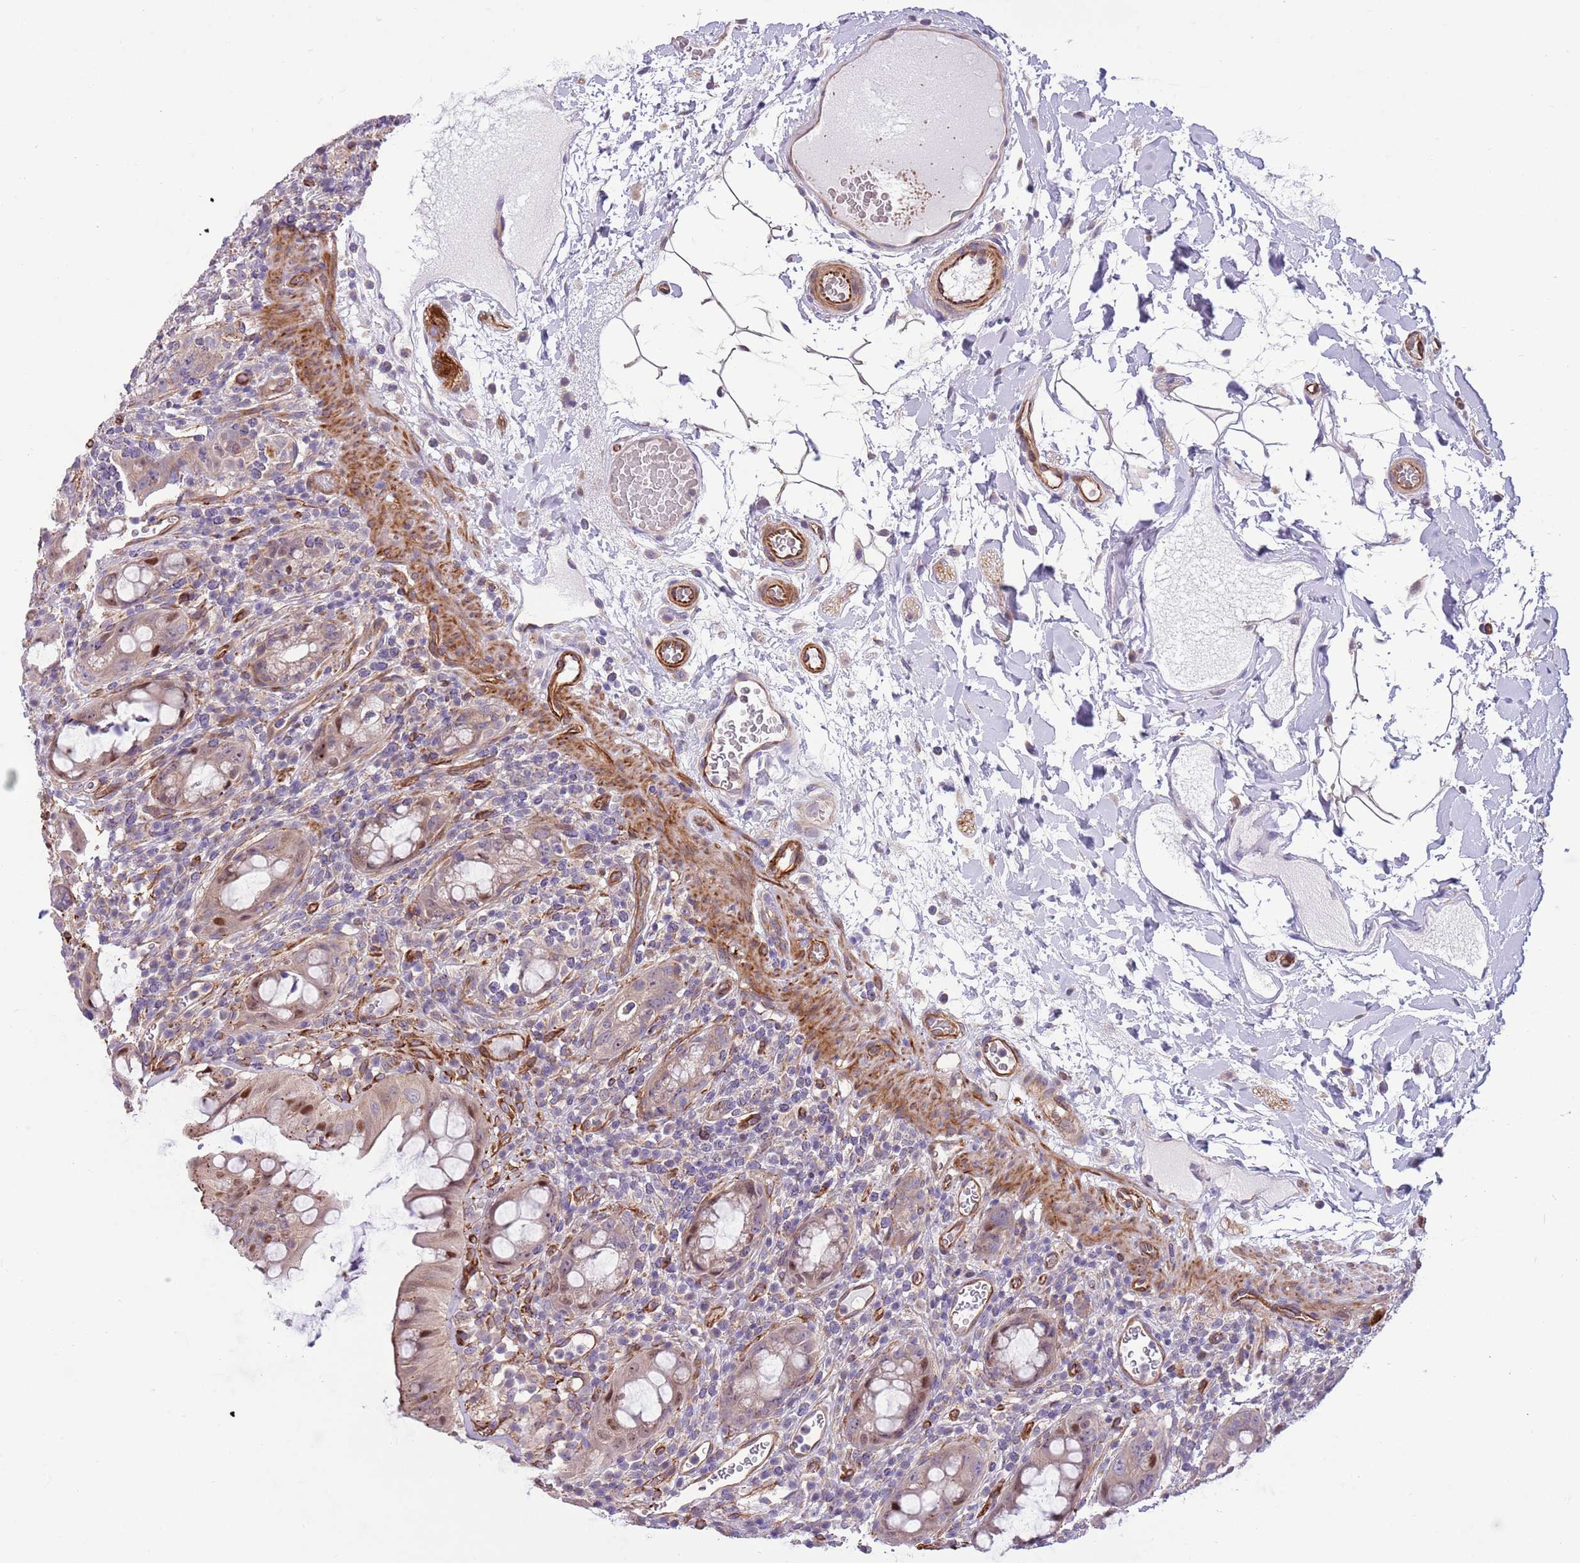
{"staining": {"intensity": "moderate", "quantity": ">75%", "location": "cytoplasmic/membranous,nuclear"}, "tissue": "rectum", "cell_type": "Glandular cells", "image_type": "normal", "snomed": [{"axis": "morphology", "description": "Normal tissue, NOS"}, {"axis": "topography", "description": "Rectum"}], "caption": "IHC (DAB) staining of unremarkable rectum reveals moderate cytoplasmic/membranous,nuclear protein positivity in approximately >75% of glandular cells.", "gene": "GAS2L3", "patient": {"sex": "female", "age": 57}}